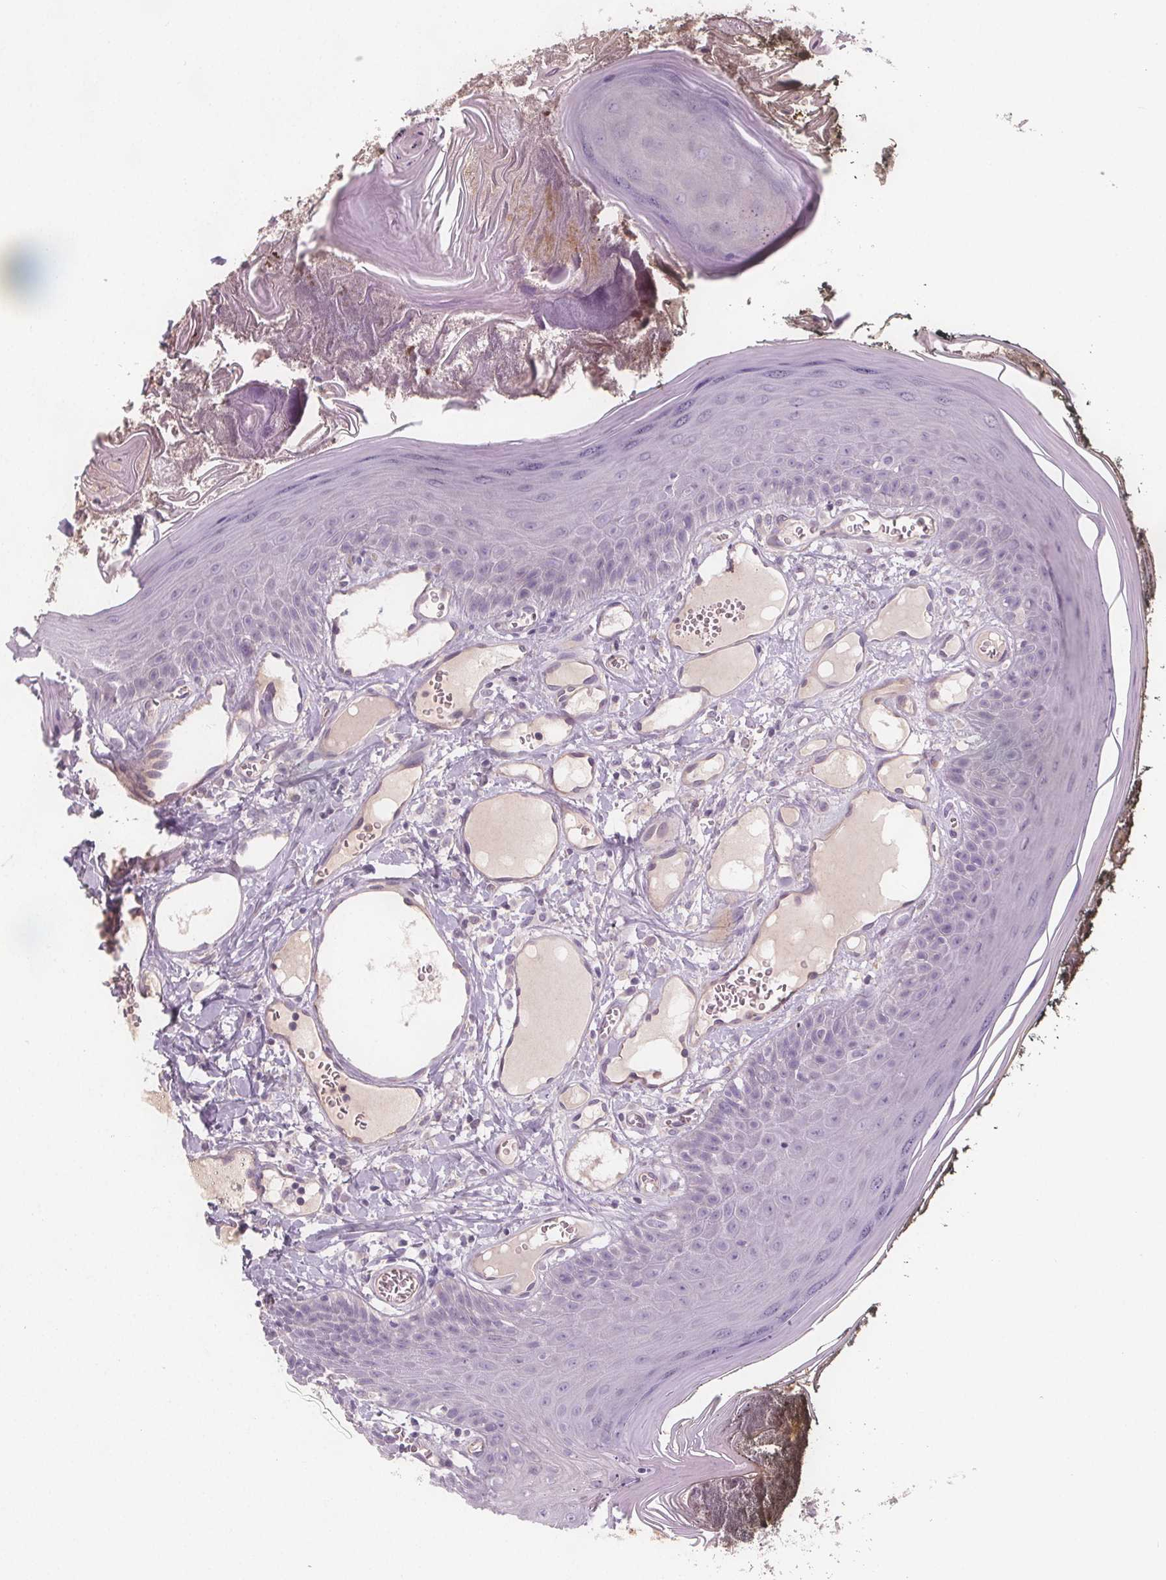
{"staining": {"intensity": "negative", "quantity": "none", "location": "none"}, "tissue": "oral mucosa", "cell_type": "Squamous epithelial cells", "image_type": "normal", "snomed": [{"axis": "morphology", "description": "Normal tissue, NOS"}, {"axis": "topography", "description": "Oral tissue"}], "caption": "A high-resolution micrograph shows immunohistochemistry staining of benign oral mucosa, which exhibits no significant positivity in squamous epithelial cells. The staining is performed using DAB brown chromogen with nuclei counter-stained in using hematoxylin.", "gene": "VNN1", "patient": {"sex": "male", "age": 9}}